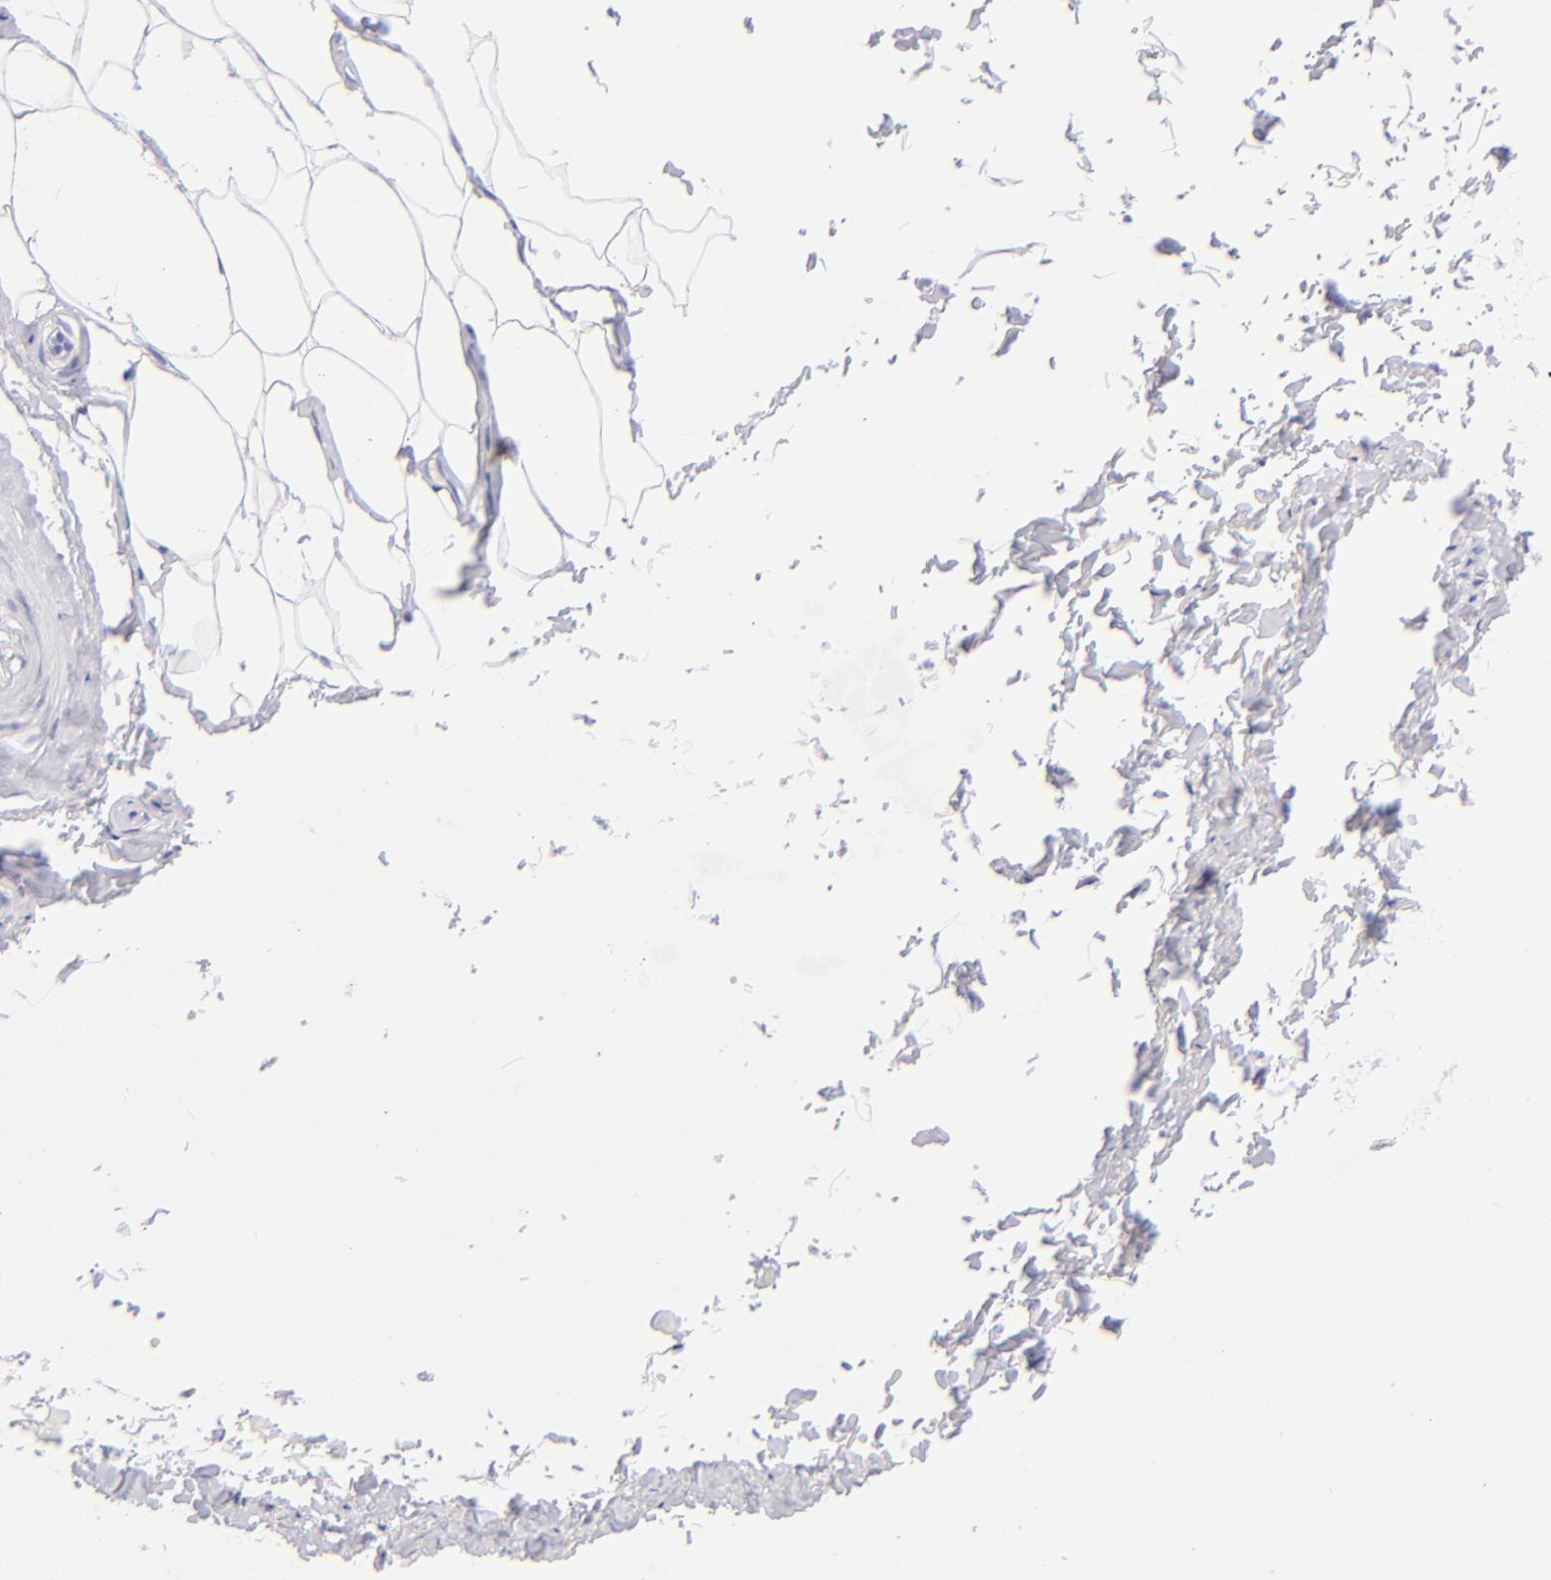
{"staining": {"intensity": "negative", "quantity": "none", "location": "none"}, "tissue": "adipose tissue", "cell_type": "Adipocytes", "image_type": "normal", "snomed": [{"axis": "morphology", "description": "Normal tissue, NOS"}, {"axis": "topography", "description": "Soft tissue"}, {"axis": "topography", "description": "Peripheral nerve tissue"}], "caption": "DAB immunohistochemical staining of normal adipose tissue displays no significant expression in adipocytes. (Brightfield microscopy of DAB (3,3'-diaminobenzidine) IHC at high magnification).", "gene": "CD72", "patient": {"sex": "female", "age": 68}}